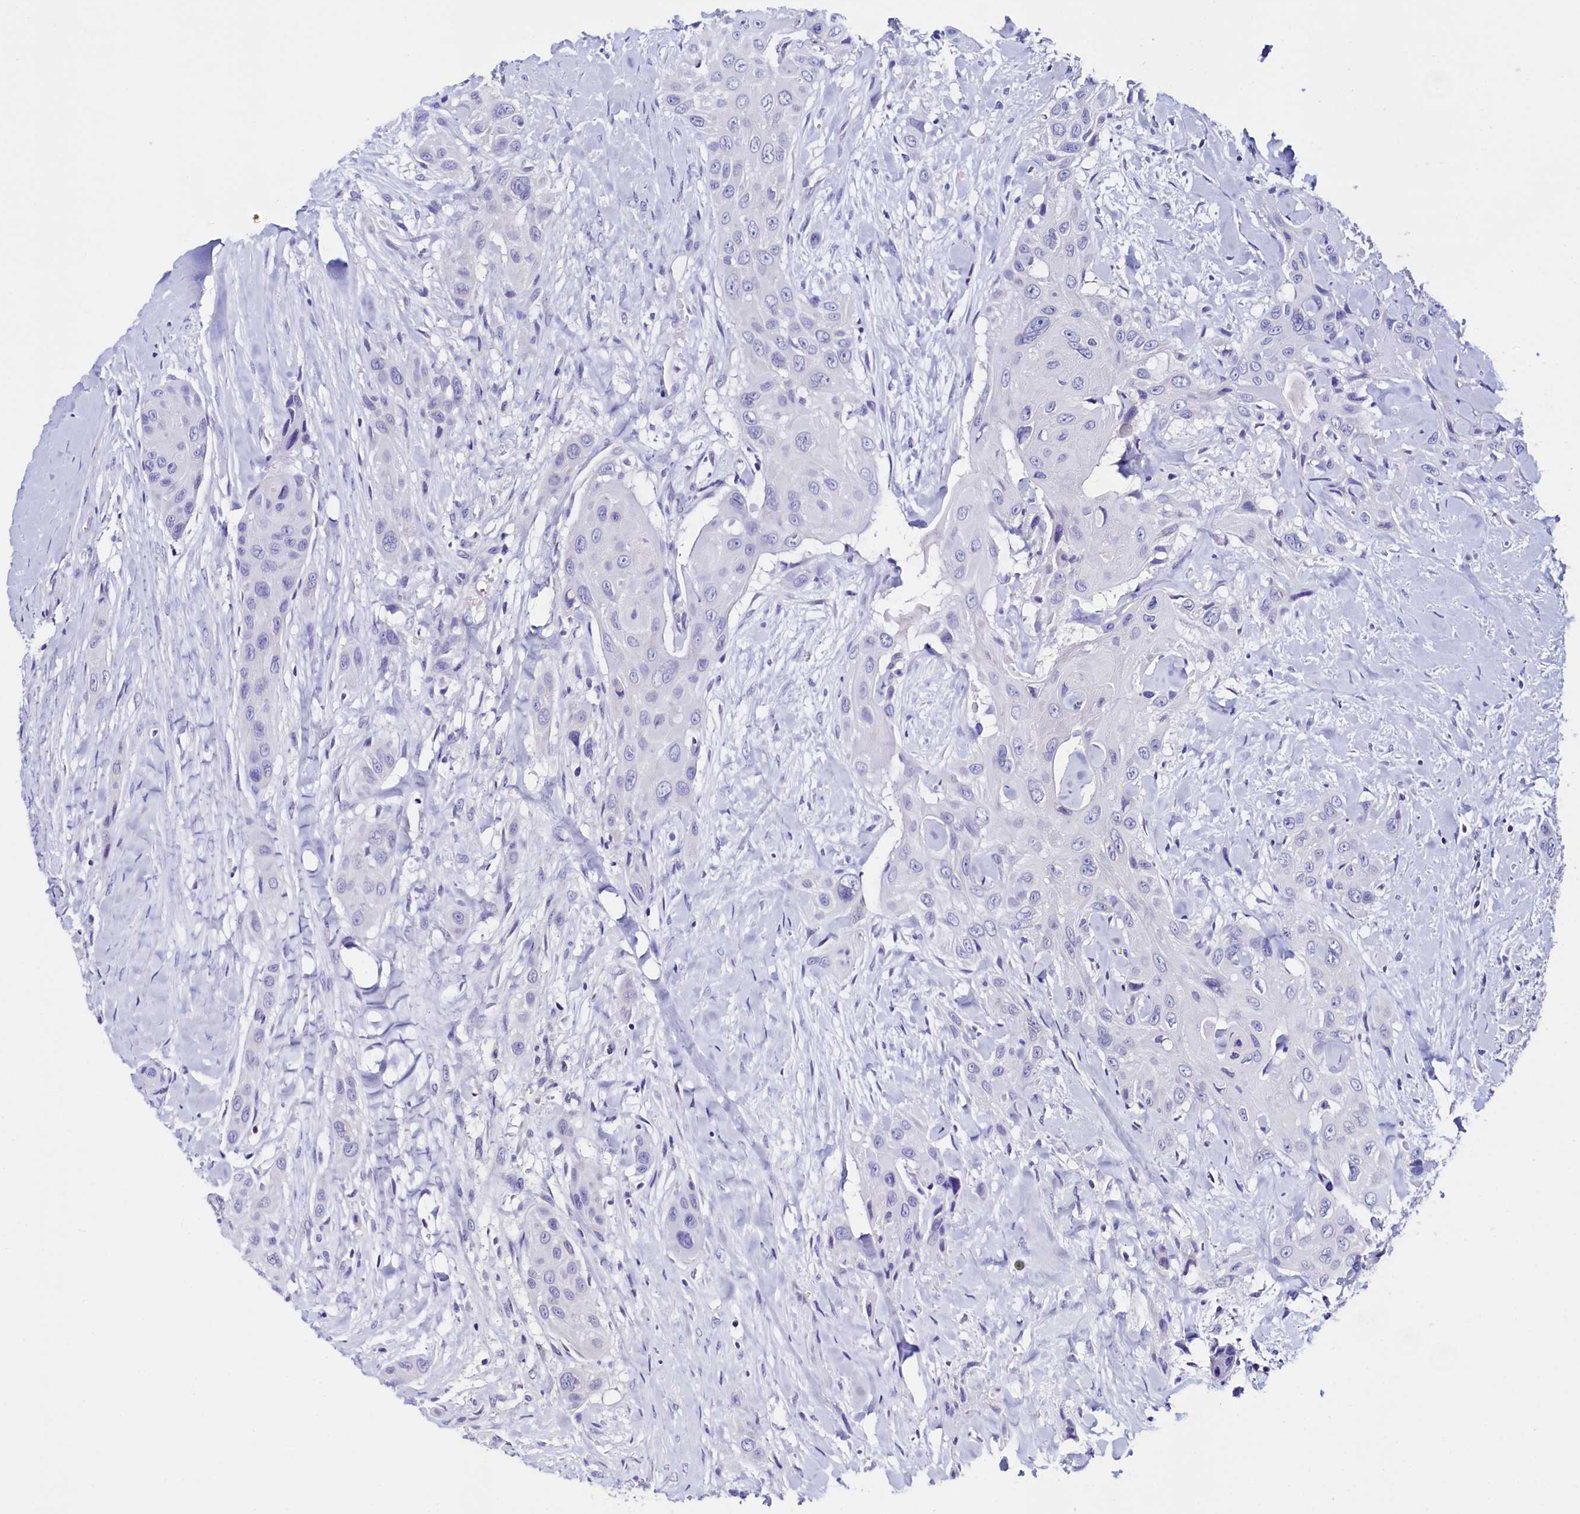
{"staining": {"intensity": "negative", "quantity": "none", "location": "none"}, "tissue": "head and neck cancer", "cell_type": "Tumor cells", "image_type": "cancer", "snomed": [{"axis": "morphology", "description": "Squamous cell carcinoma, NOS"}, {"axis": "topography", "description": "Head-Neck"}], "caption": "A high-resolution photomicrograph shows IHC staining of head and neck cancer (squamous cell carcinoma), which exhibits no significant expression in tumor cells.", "gene": "HAND1", "patient": {"sex": "male", "age": 81}}